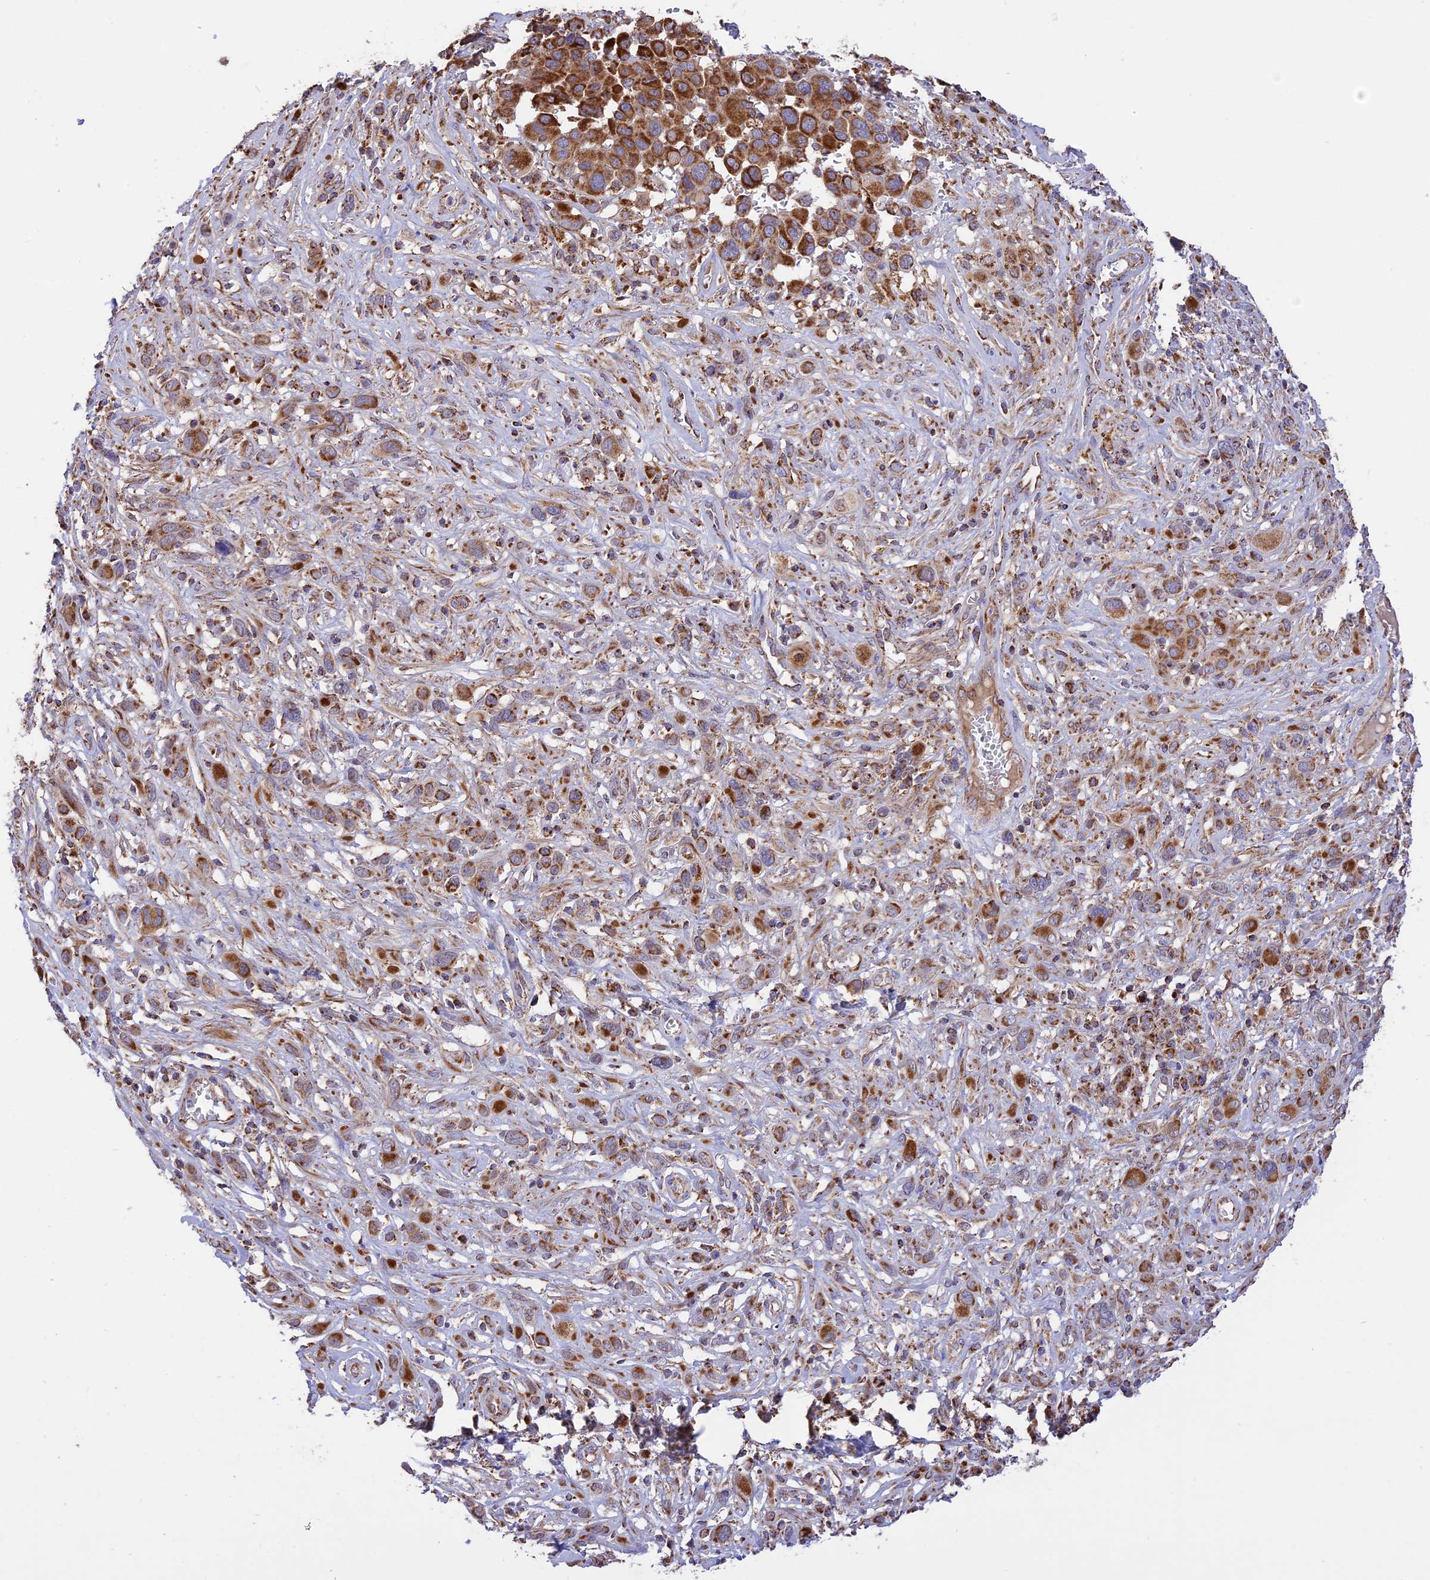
{"staining": {"intensity": "strong", "quantity": ">75%", "location": "cytoplasmic/membranous"}, "tissue": "melanoma", "cell_type": "Tumor cells", "image_type": "cancer", "snomed": [{"axis": "morphology", "description": "Malignant melanoma, NOS"}, {"axis": "topography", "description": "Skin of trunk"}], "caption": "An image showing strong cytoplasmic/membranous positivity in approximately >75% of tumor cells in melanoma, as visualized by brown immunohistochemical staining.", "gene": "TTC4", "patient": {"sex": "male", "age": 71}}